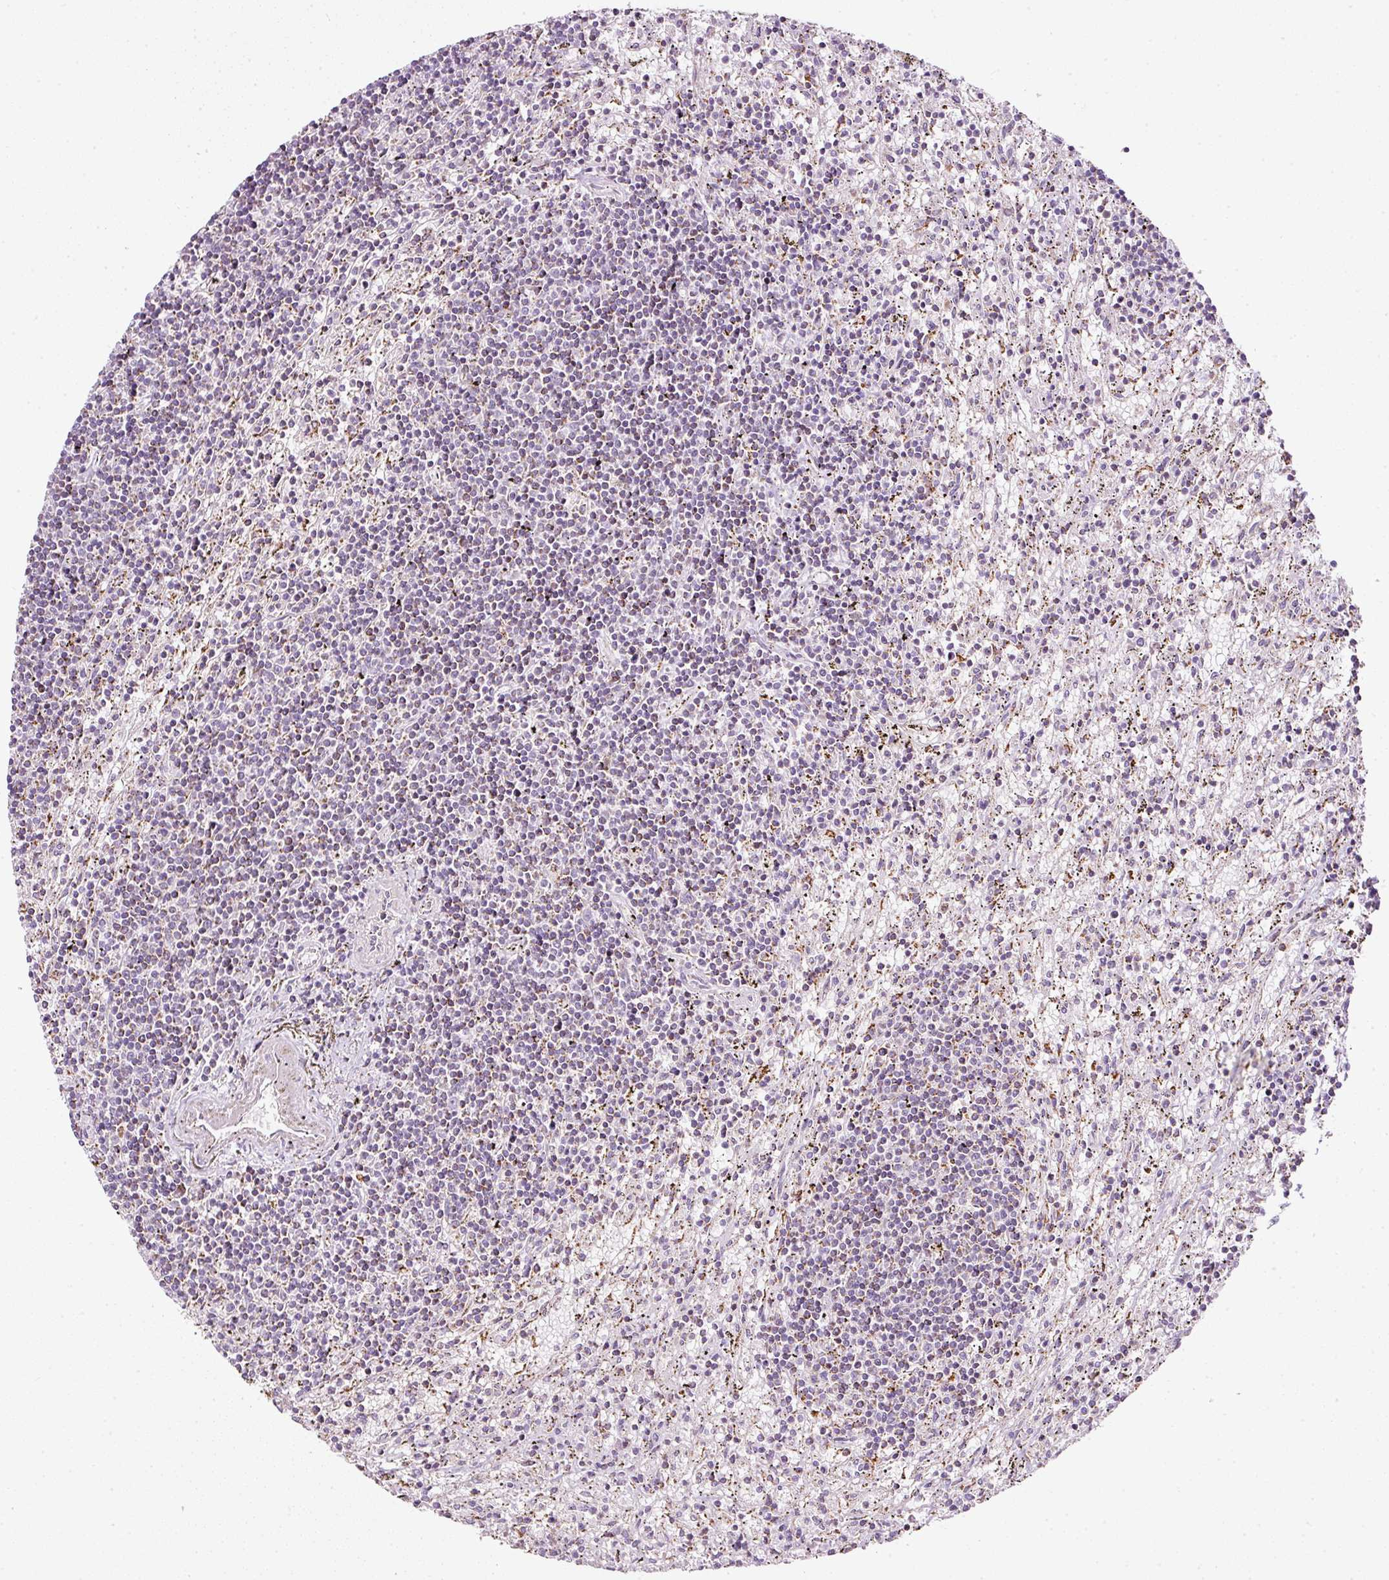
{"staining": {"intensity": "moderate", "quantity": "<25%", "location": "cytoplasmic/membranous"}, "tissue": "lymphoma", "cell_type": "Tumor cells", "image_type": "cancer", "snomed": [{"axis": "morphology", "description": "Malignant lymphoma, non-Hodgkin's type, Low grade"}, {"axis": "topography", "description": "Spleen"}], "caption": "Tumor cells exhibit moderate cytoplasmic/membranous positivity in approximately <25% of cells in malignant lymphoma, non-Hodgkin's type (low-grade).", "gene": "SDHA", "patient": {"sex": "male", "age": 76}}